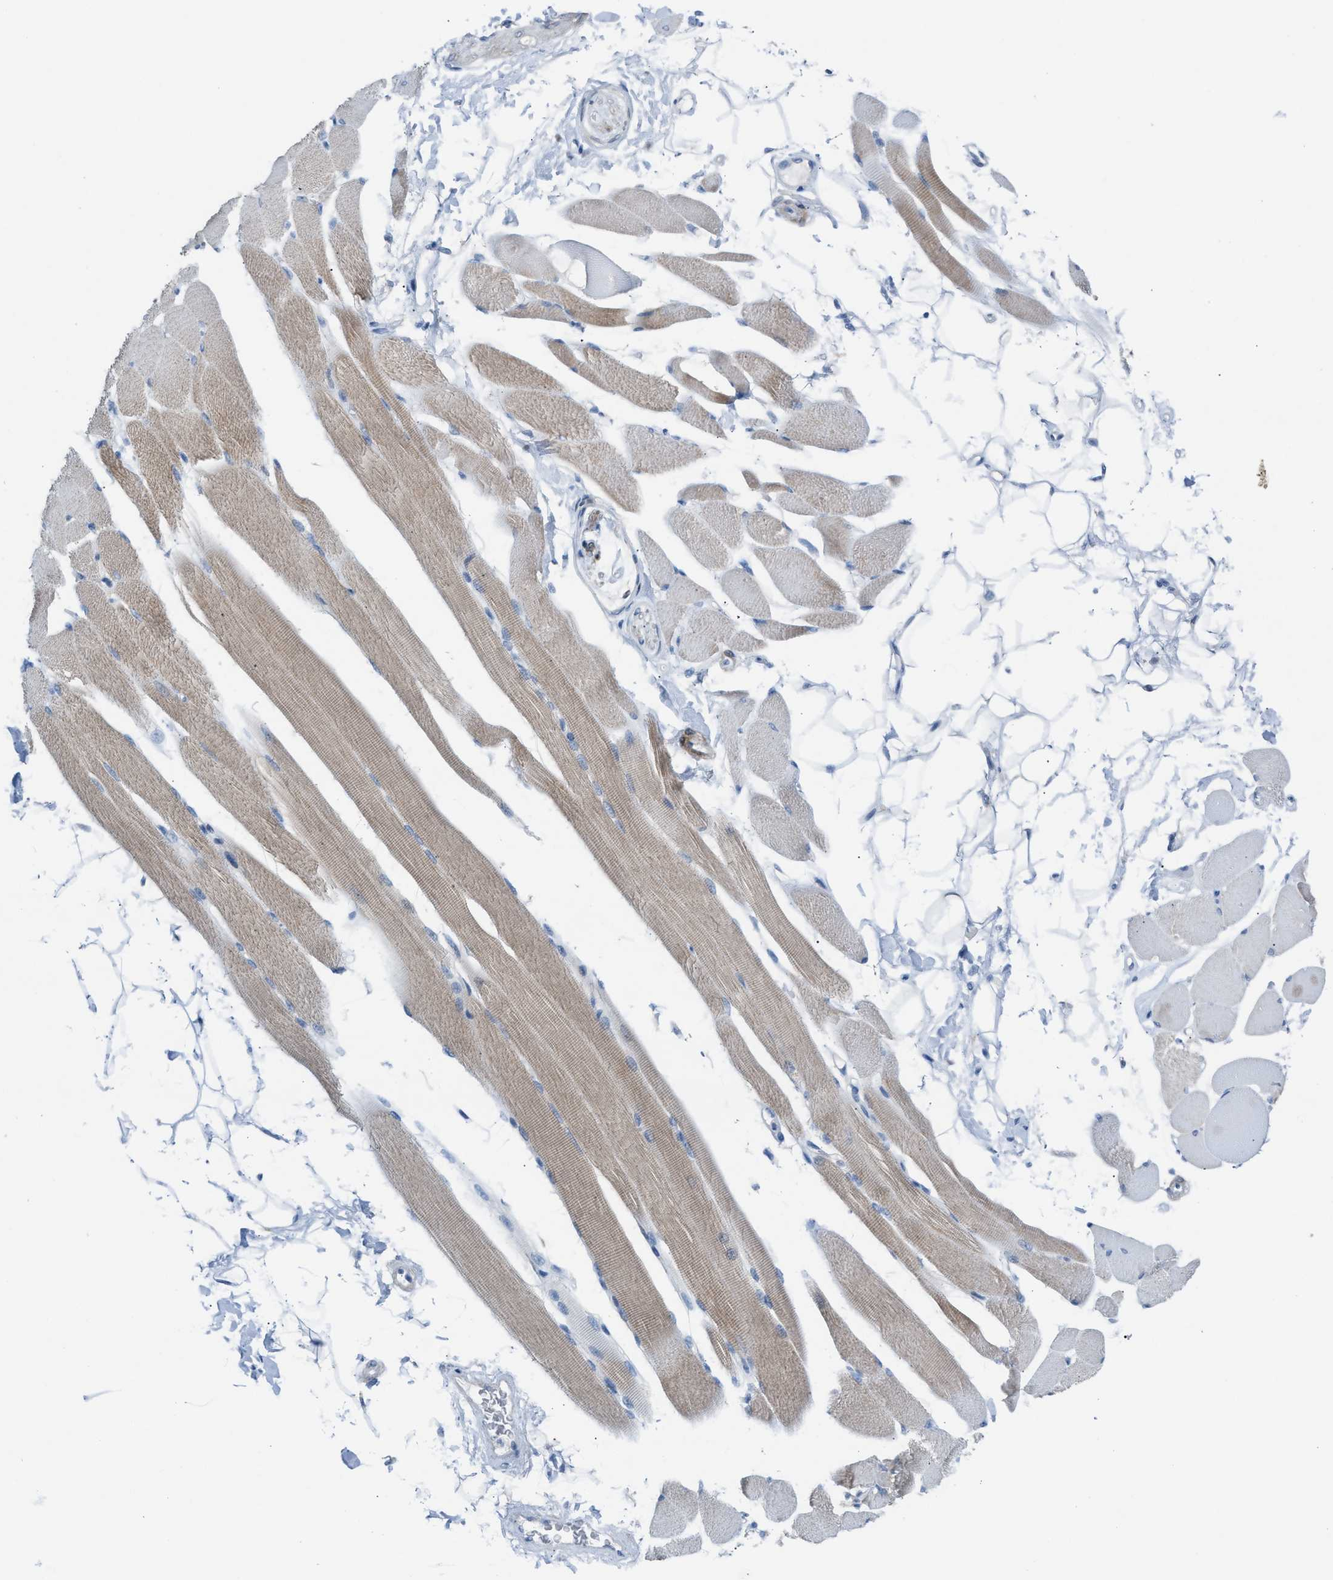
{"staining": {"intensity": "weak", "quantity": ">75%", "location": "cytoplasmic/membranous"}, "tissue": "skeletal muscle", "cell_type": "Myocytes", "image_type": "normal", "snomed": [{"axis": "morphology", "description": "Normal tissue, NOS"}, {"axis": "topography", "description": "Skeletal muscle"}, {"axis": "topography", "description": "Peripheral nerve tissue"}], "caption": "Immunohistochemical staining of unremarkable human skeletal muscle exhibits low levels of weak cytoplasmic/membranous expression in approximately >75% of myocytes.", "gene": "ASPA", "patient": {"sex": "female", "age": 84}}